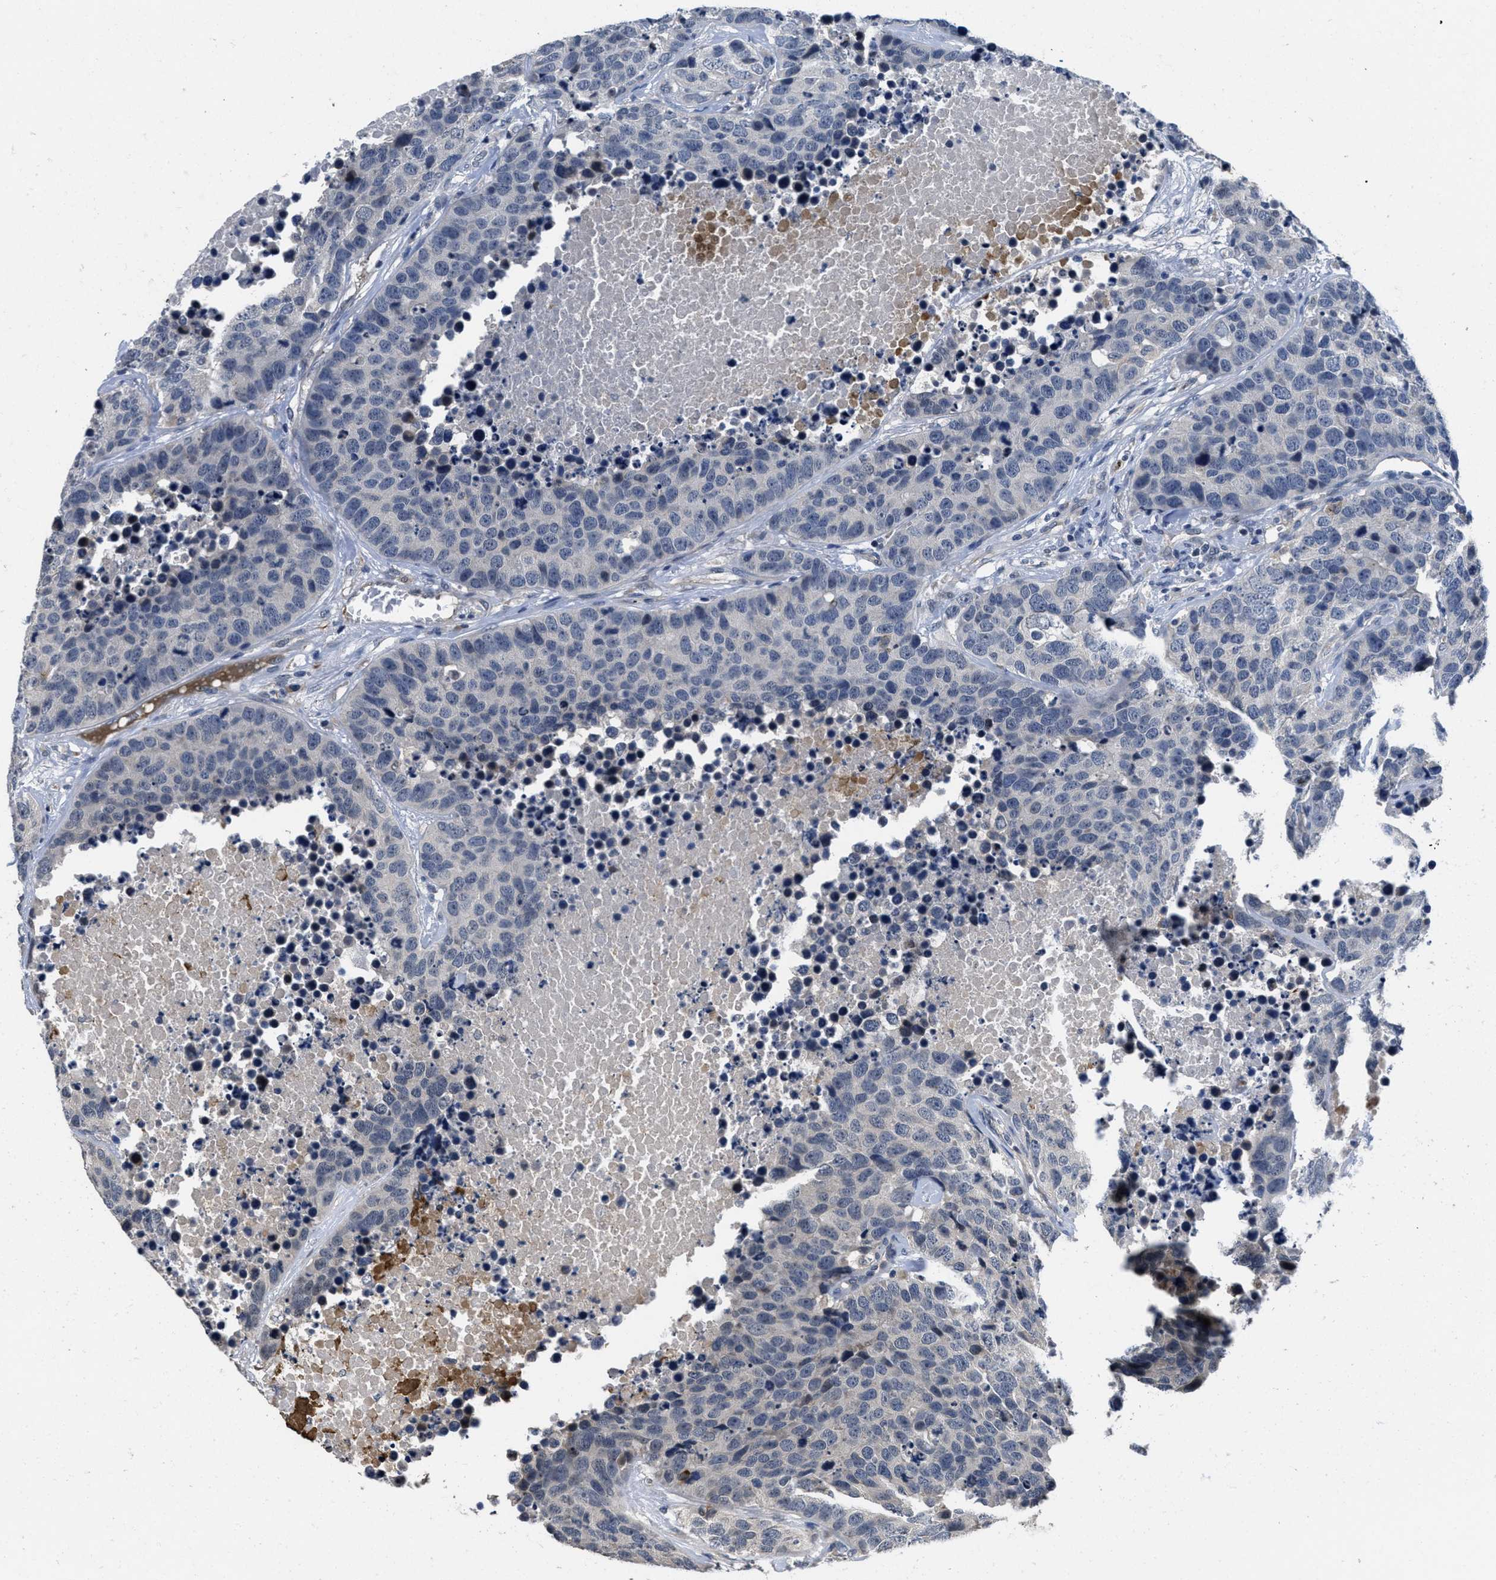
{"staining": {"intensity": "negative", "quantity": "none", "location": "none"}, "tissue": "carcinoid", "cell_type": "Tumor cells", "image_type": "cancer", "snomed": [{"axis": "morphology", "description": "Carcinoid, malignant, NOS"}, {"axis": "topography", "description": "Lung"}], "caption": "DAB (3,3'-diaminobenzidine) immunohistochemical staining of carcinoid reveals no significant staining in tumor cells. The staining was performed using DAB to visualize the protein expression in brown, while the nuclei were stained in blue with hematoxylin (Magnification: 20x).", "gene": "ANGPT1", "patient": {"sex": "male", "age": 60}}